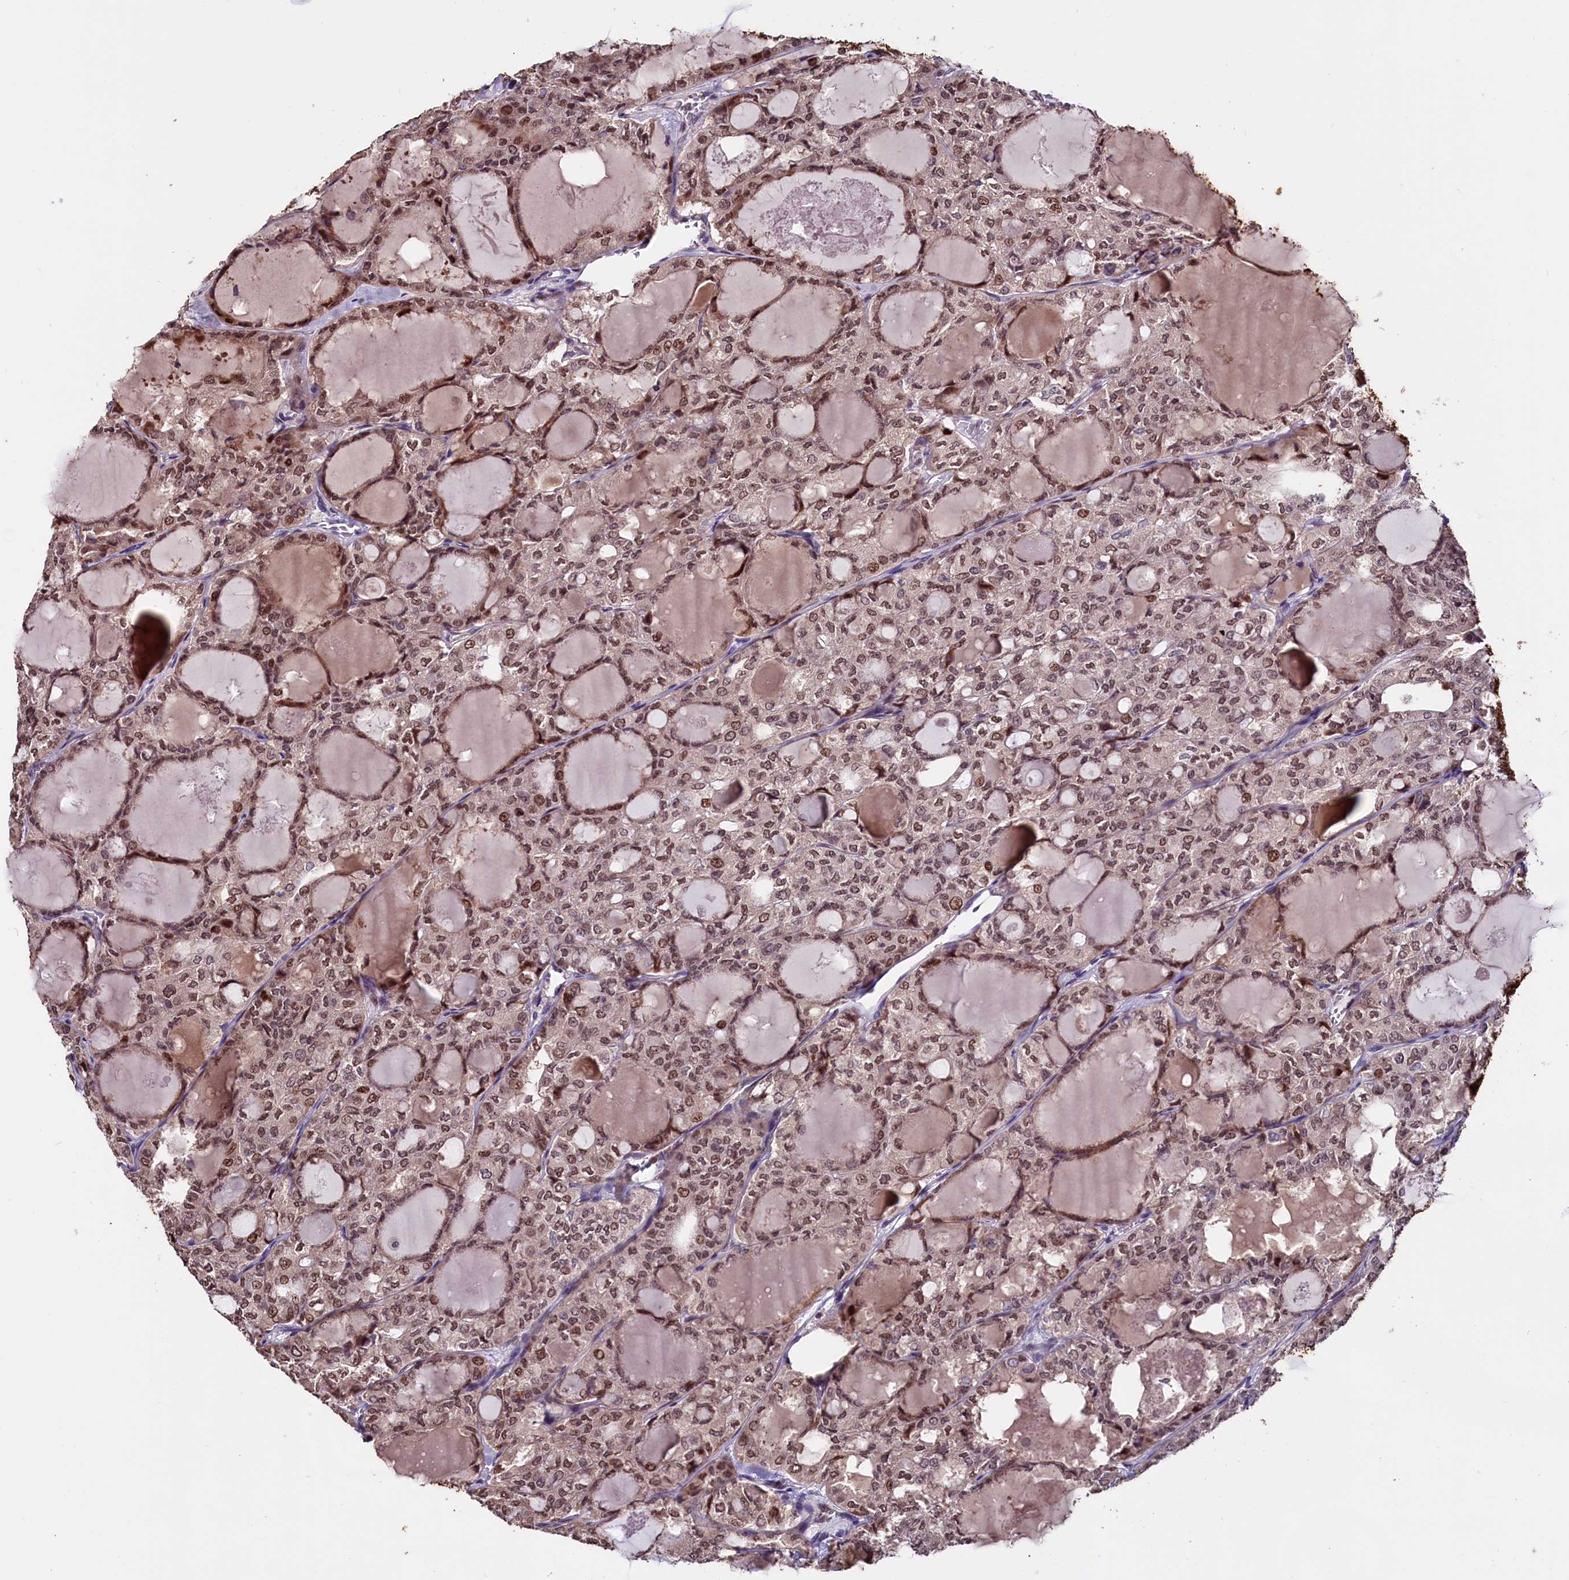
{"staining": {"intensity": "moderate", "quantity": ">75%", "location": "nuclear"}, "tissue": "thyroid cancer", "cell_type": "Tumor cells", "image_type": "cancer", "snomed": [{"axis": "morphology", "description": "Follicular adenoma carcinoma, NOS"}, {"axis": "topography", "description": "Thyroid gland"}], "caption": "IHC staining of thyroid follicular adenoma carcinoma, which shows medium levels of moderate nuclear staining in approximately >75% of tumor cells indicating moderate nuclear protein positivity. The staining was performed using DAB (3,3'-diaminobenzidine) (brown) for protein detection and nuclei were counterstained in hematoxylin (blue).", "gene": "RNMT", "patient": {"sex": "male", "age": 75}}